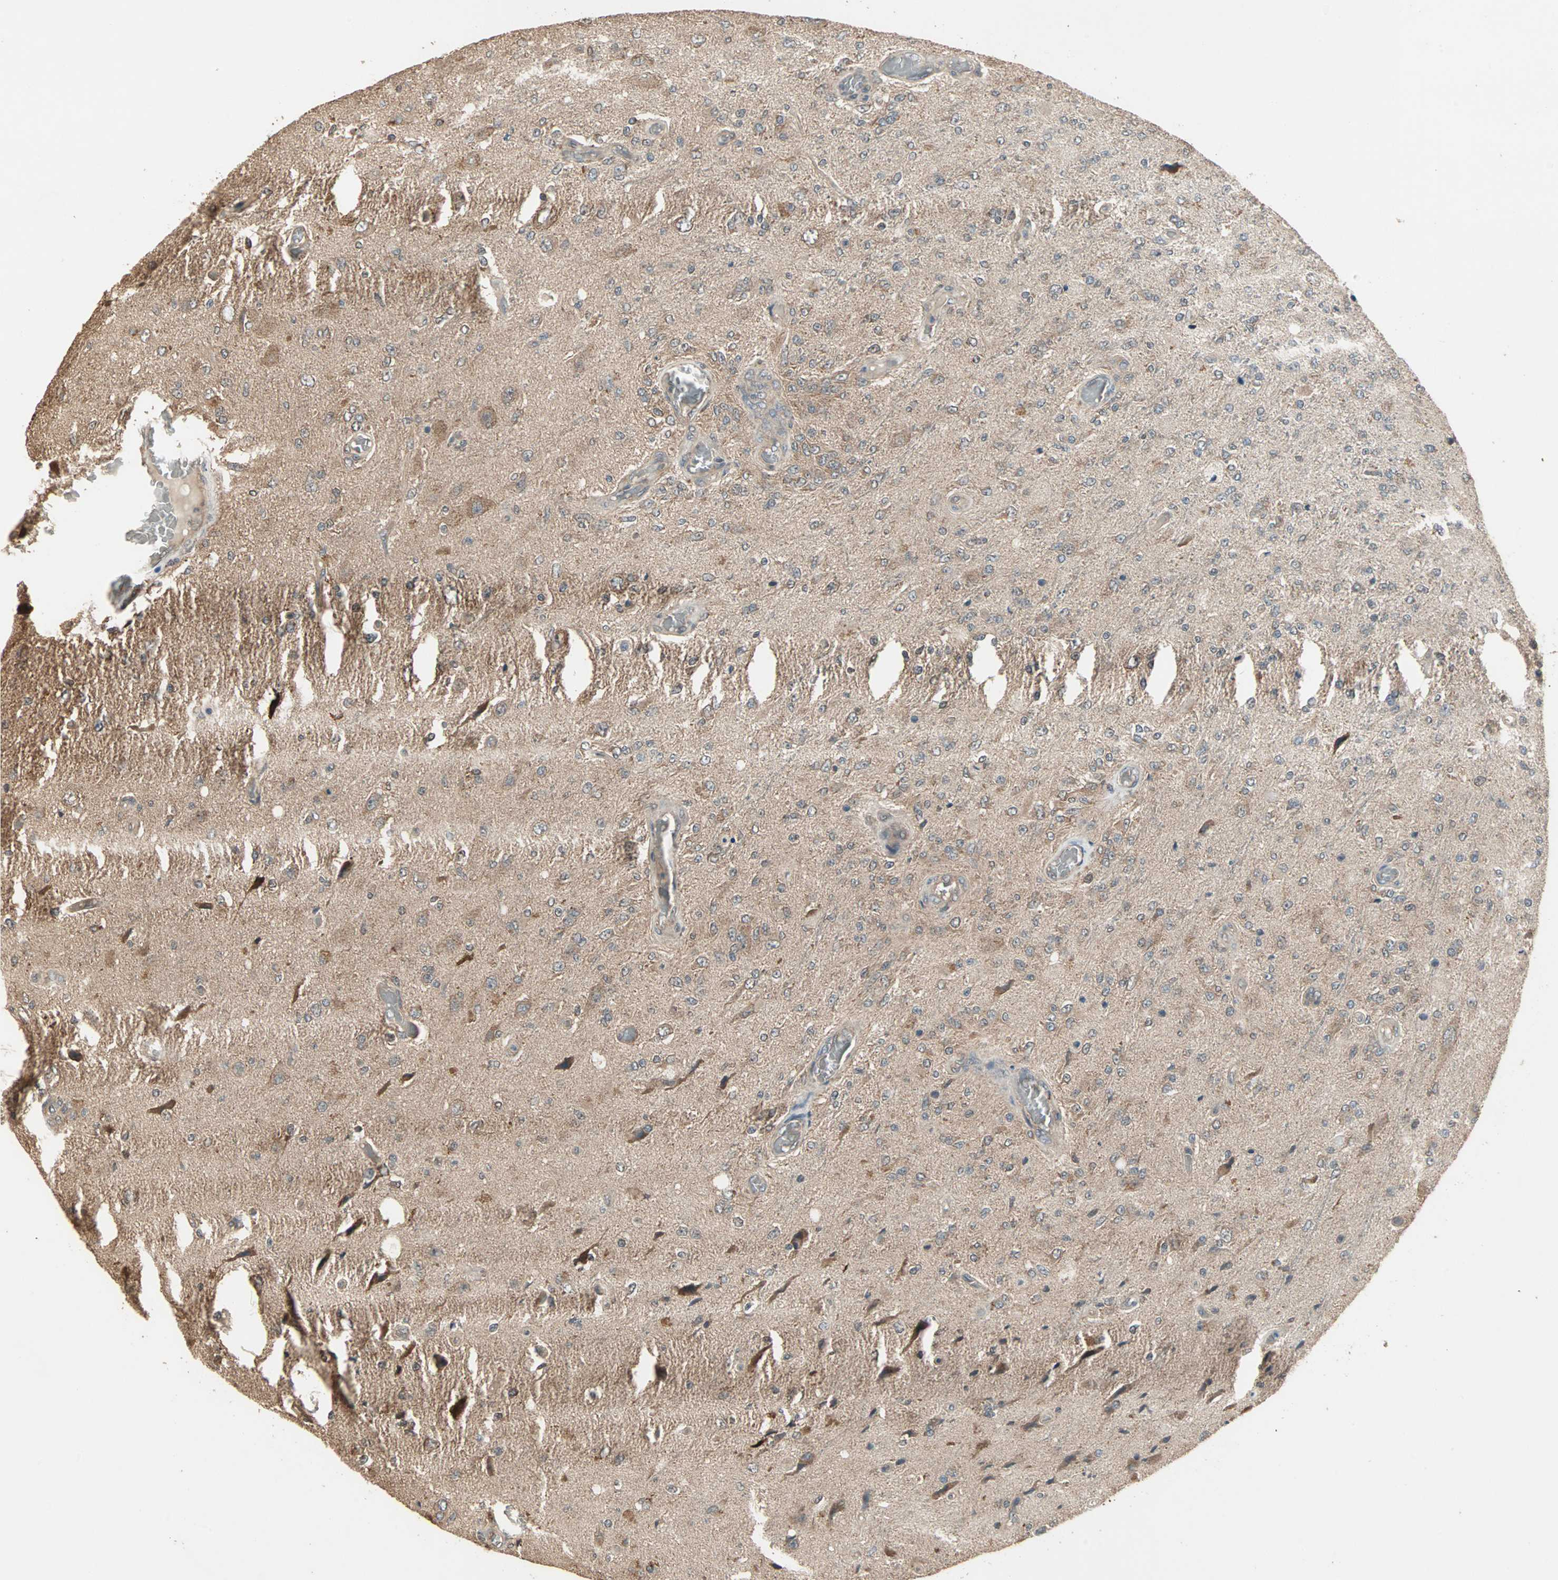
{"staining": {"intensity": "weak", "quantity": ">75%", "location": "cytoplasmic/membranous"}, "tissue": "glioma", "cell_type": "Tumor cells", "image_type": "cancer", "snomed": [{"axis": "morphology", "description": "Normal tissue, NOS"}, {"axis": "morphology", "description": "Glioma, malignant, High grade"}, {"axis": "topography", "description": "Cerebral cortex"}], "caption": "Protein staining reveals weak cytoplasmic/membranous positivity in about >75% of tumor cells in malignant high-grade glioma.", "gene": "UBAC1", "patient": {"sex": "male", "age": 77}}